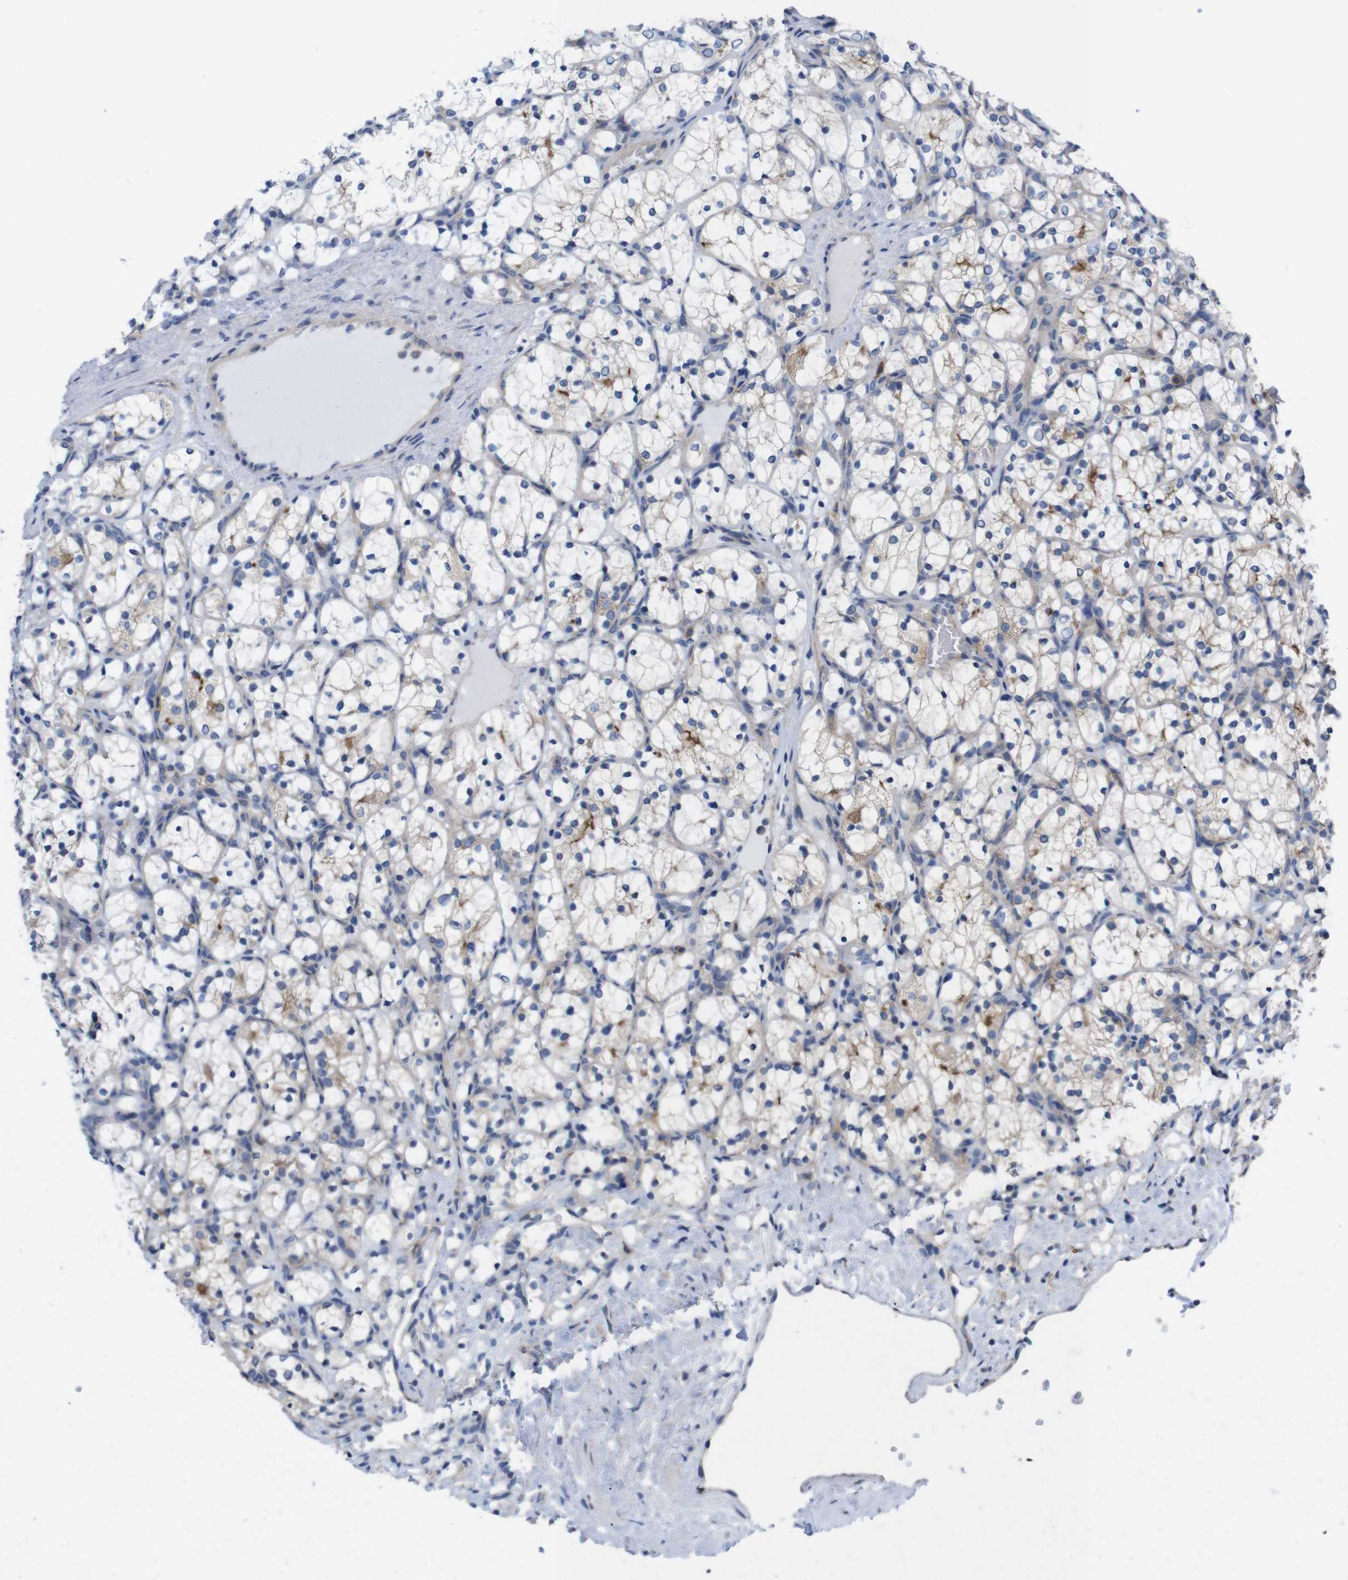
{"staining": {"intensity": "weak", "quantity": "25%-75%", "location": "cytoplasmic/membranous"}, "tissue": "renal cancer", "cell_type": "Tumor cells", "image_type": "cancer", "snomed": [{"axis": "morphology", "description": "Adenocarcinoma, NOS"}, {"axis": "topography", "description": "Kidney"}], "caption": "This photomicrograph shows IHC staining of renal adenocarcinoma, with low weak cytoplasmic/membranous staining in about 25%-75% of tumor cells.", "gene": "USH1C", "patient": {"sex": "female", "age": 69}}